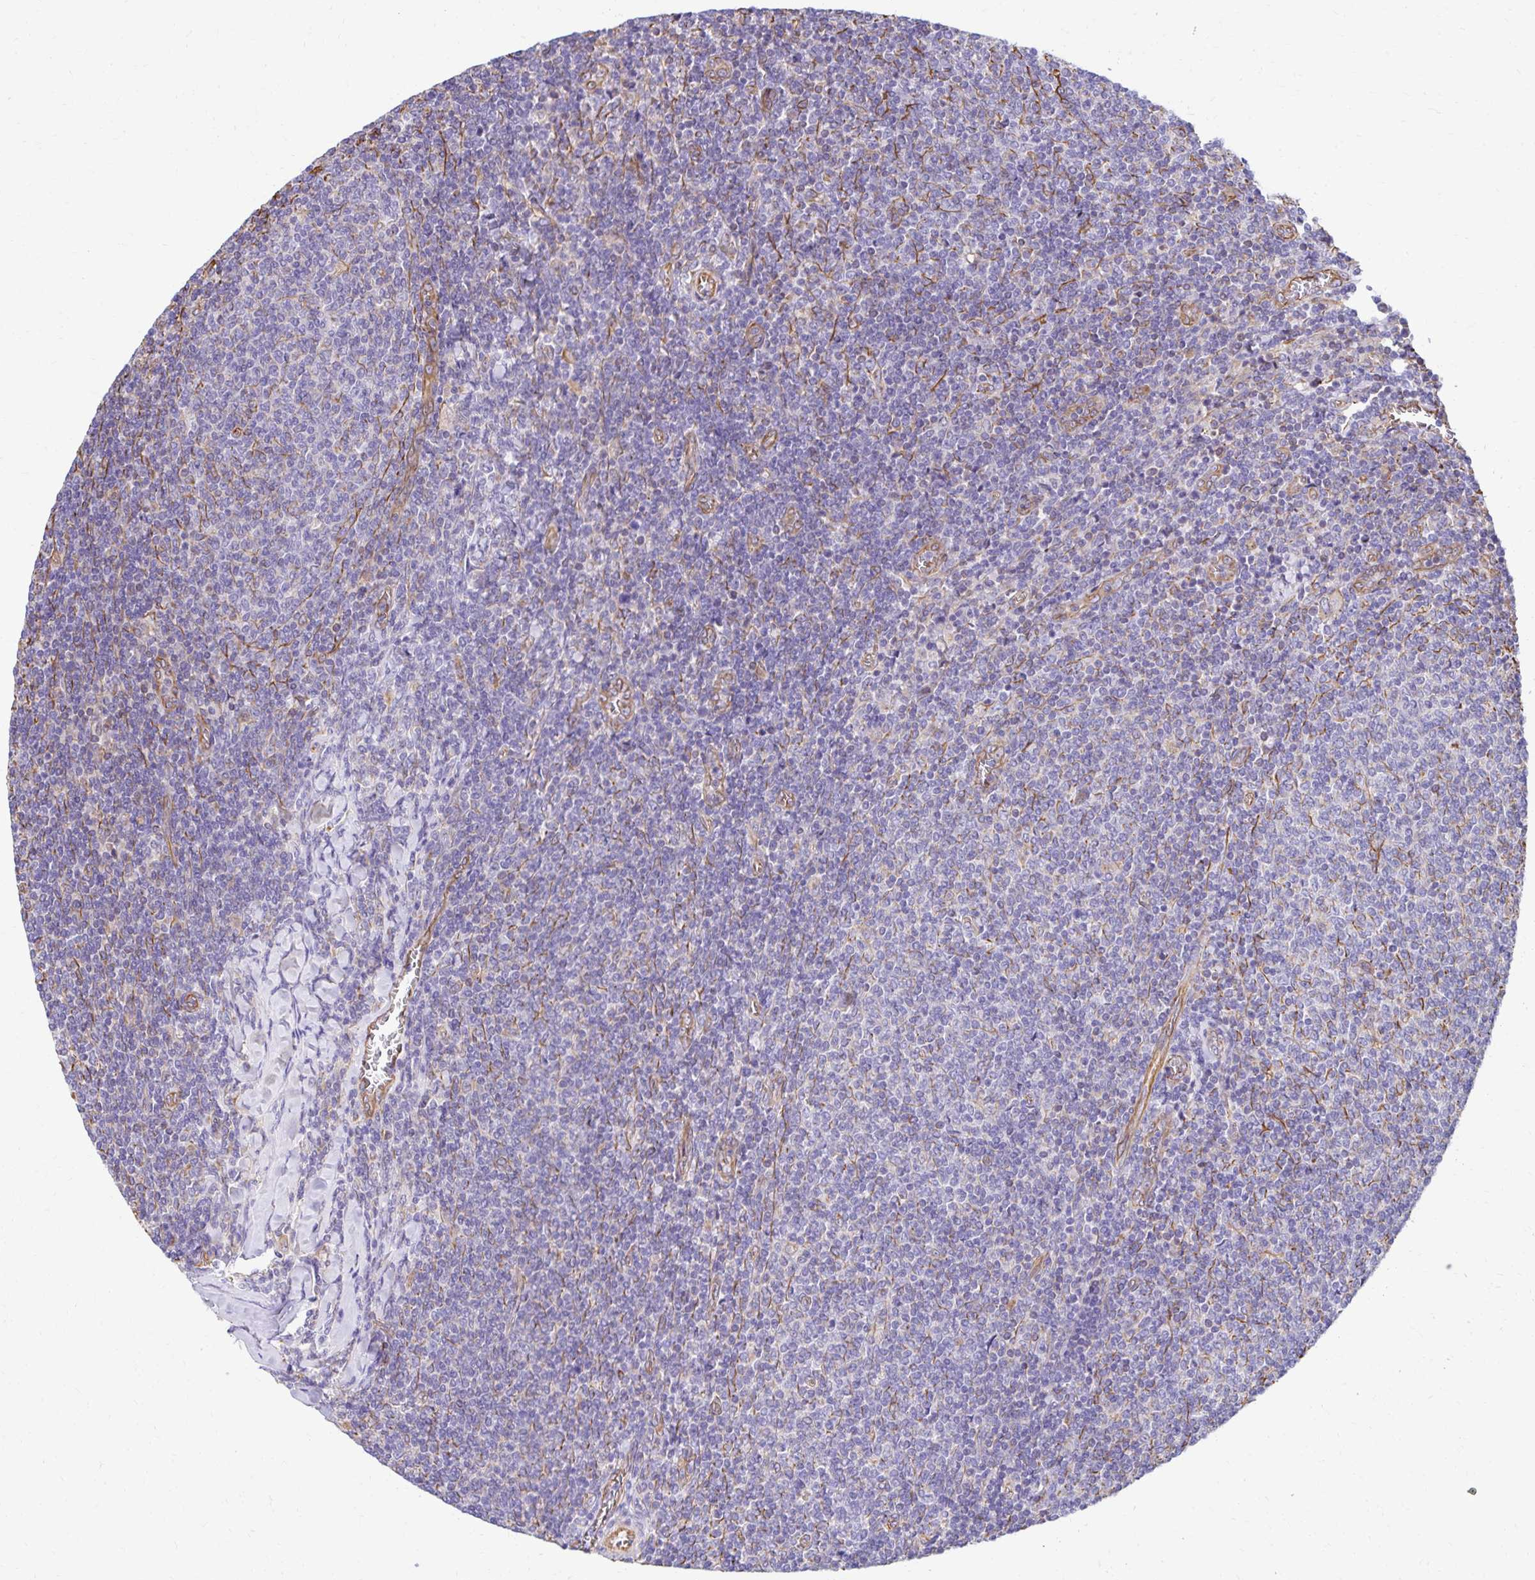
{"staining": {"intensity": "negative", "quantity": "none", "location": "none"}, "tissue": "lymphoma", "cell_type": "Tumor cells", "image_type": "cancer", "snomed": [{"axis": "morphology", "description": "Malignant lymphoma, non-Hodgkin's type, Low grade"}, {"axis": "topography", "description": "Lymph node"}], "caption": "Tumor cells are negative for brown protein staining in low-grade malignant lymphoma, non-Hodgkin's type.", "gene": "TRPV6", "patient": {"sex": "male", "age": 52}}